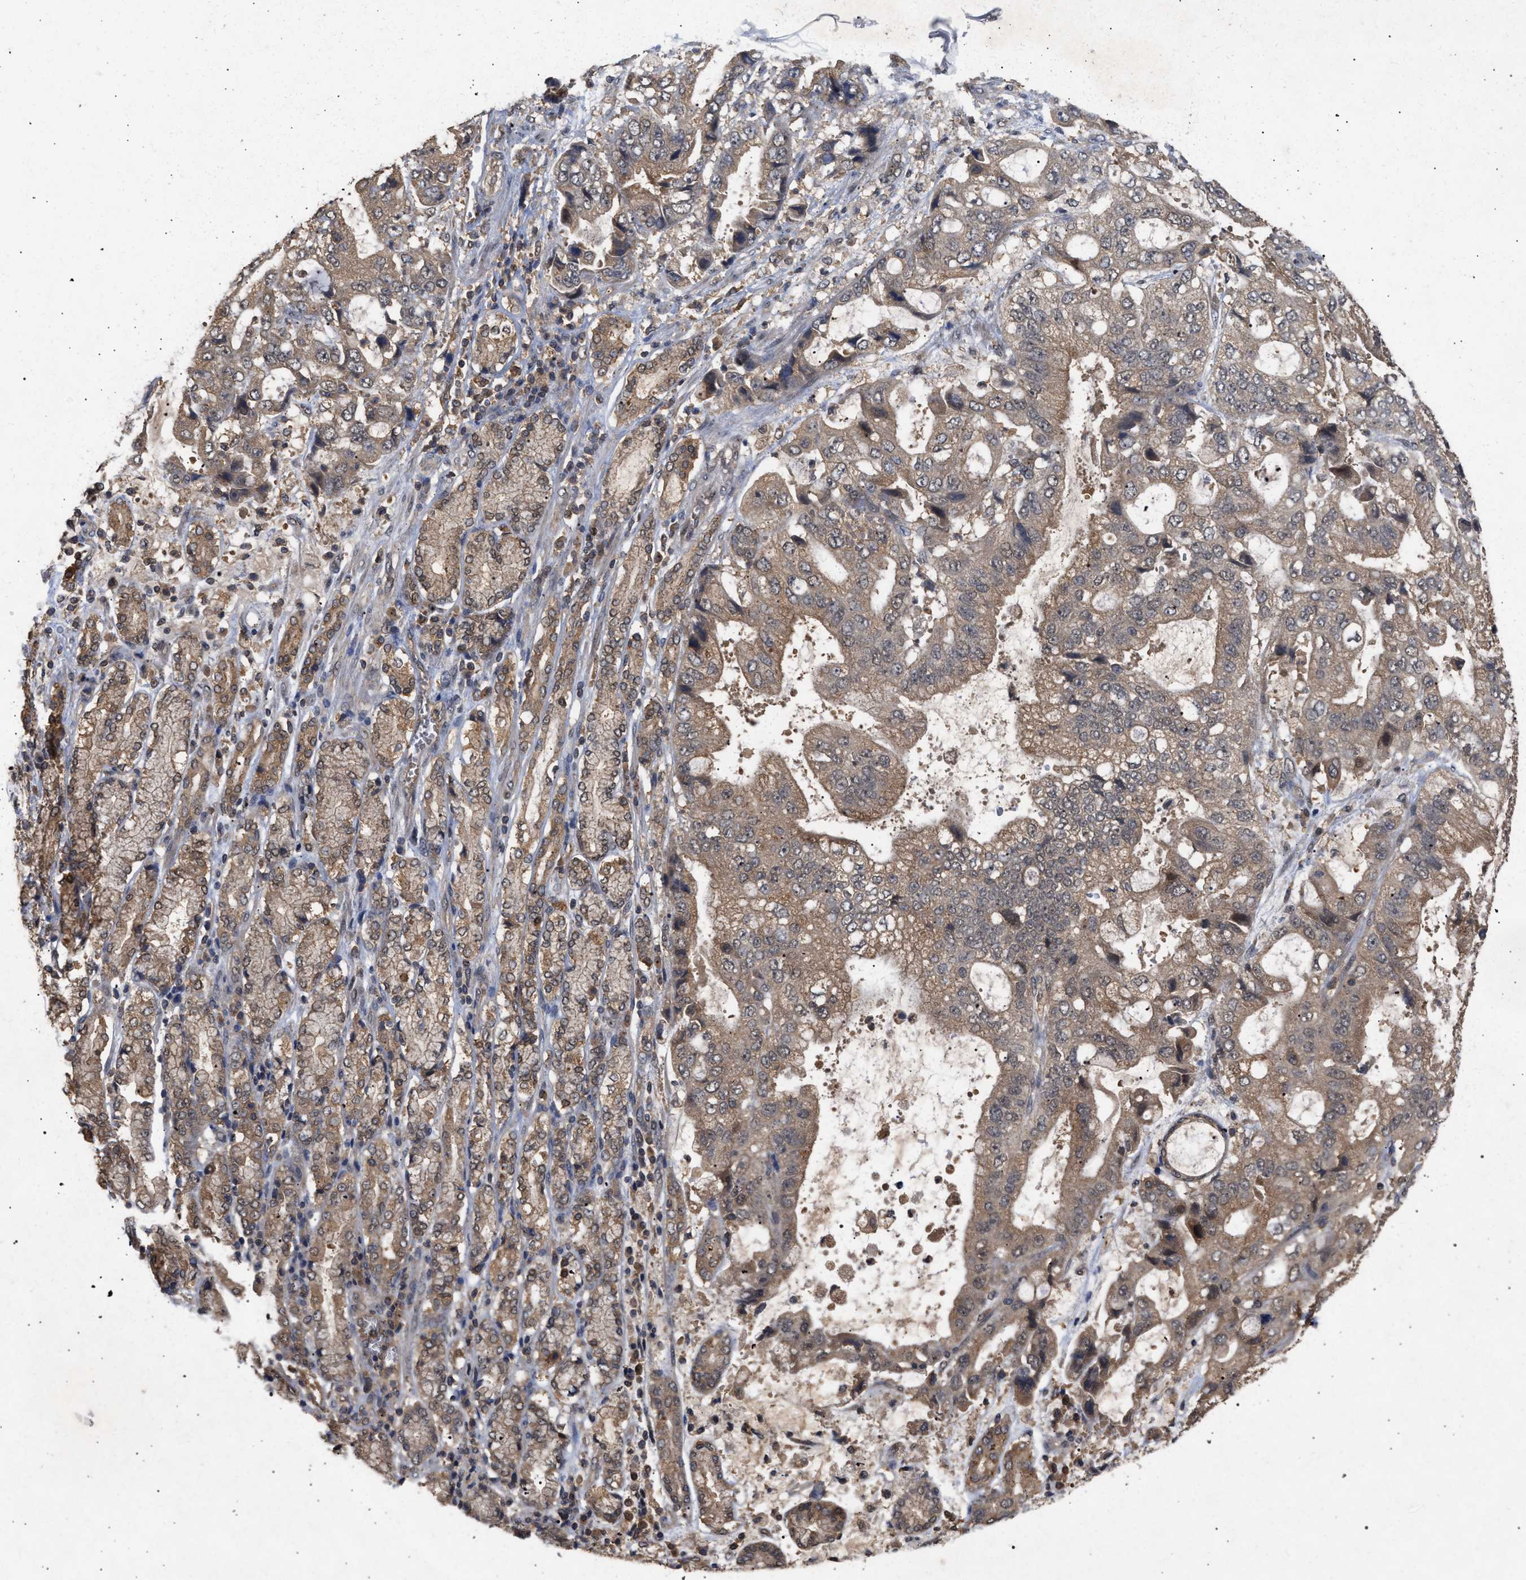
{"staining": {"intensity": "moderate", "quantity": "25%-75%", "location": "cytoplasmic/membranous"}, "tissue": "stomach cancer", "cell_type": "Tumor cells", "image_type": "cancer", "snomed": [{"axis": "morphology", "description": "Normal tissue, NOS"}, {"axis": "morphology", "description": "Adenocarcinoma, NOS"}, {"axis": "topography", "description": "Stomach"}], "caption": "High-magnification brightfield microscopy of stomach cancer (adenocarcinoma) stained with DAB (3,3'-diaminobenzidine) (brown) and counterstained with hematoxylin (blue). tumor cells exhibit moderate cytoplasmic/membranous staining is identified in approximately25%-75% of cells.", "gene": "FITM1", "patient": {"sex": "male", "age": 62}}